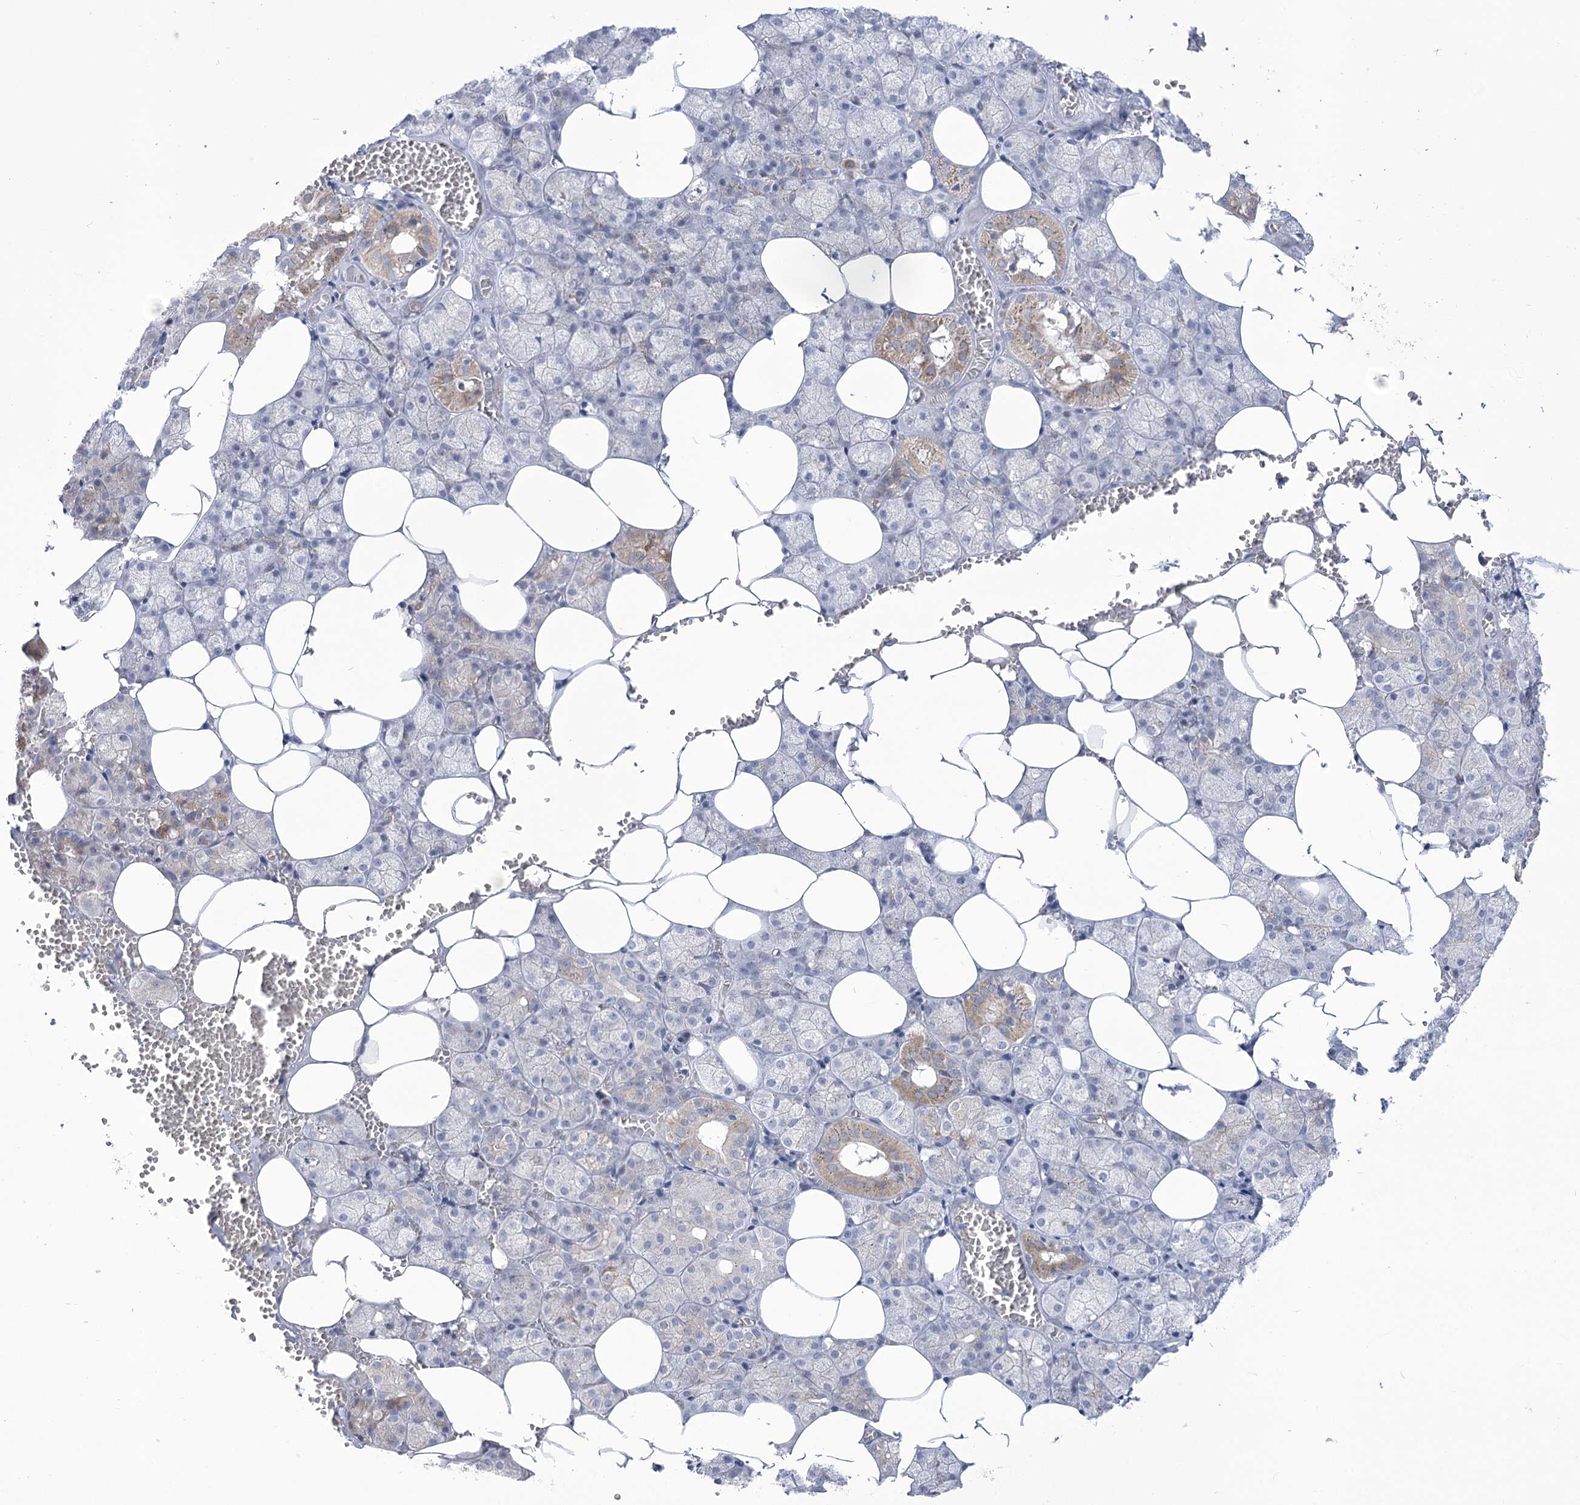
{"staining": {"intensity": "weak", "quantity": "<25%", "location": "cytoplasmic/membranous"}, "tissue": "salivary gland", "cell_type": "Glandular cells", "image_type": "normal", "snomed": [{"axis": "morphology", "description": "Normal tissue, NOS"}, {"axis": "topography", "description": "Salivary gland"}], "caption": "Protein analysis of normal salivary gland demonstrates no significant expression in glandular cells. (IHC, brightfield microscopy, high magnification).", "gene": "BEND7", "patient": {"sex": "male", "age": 62}}